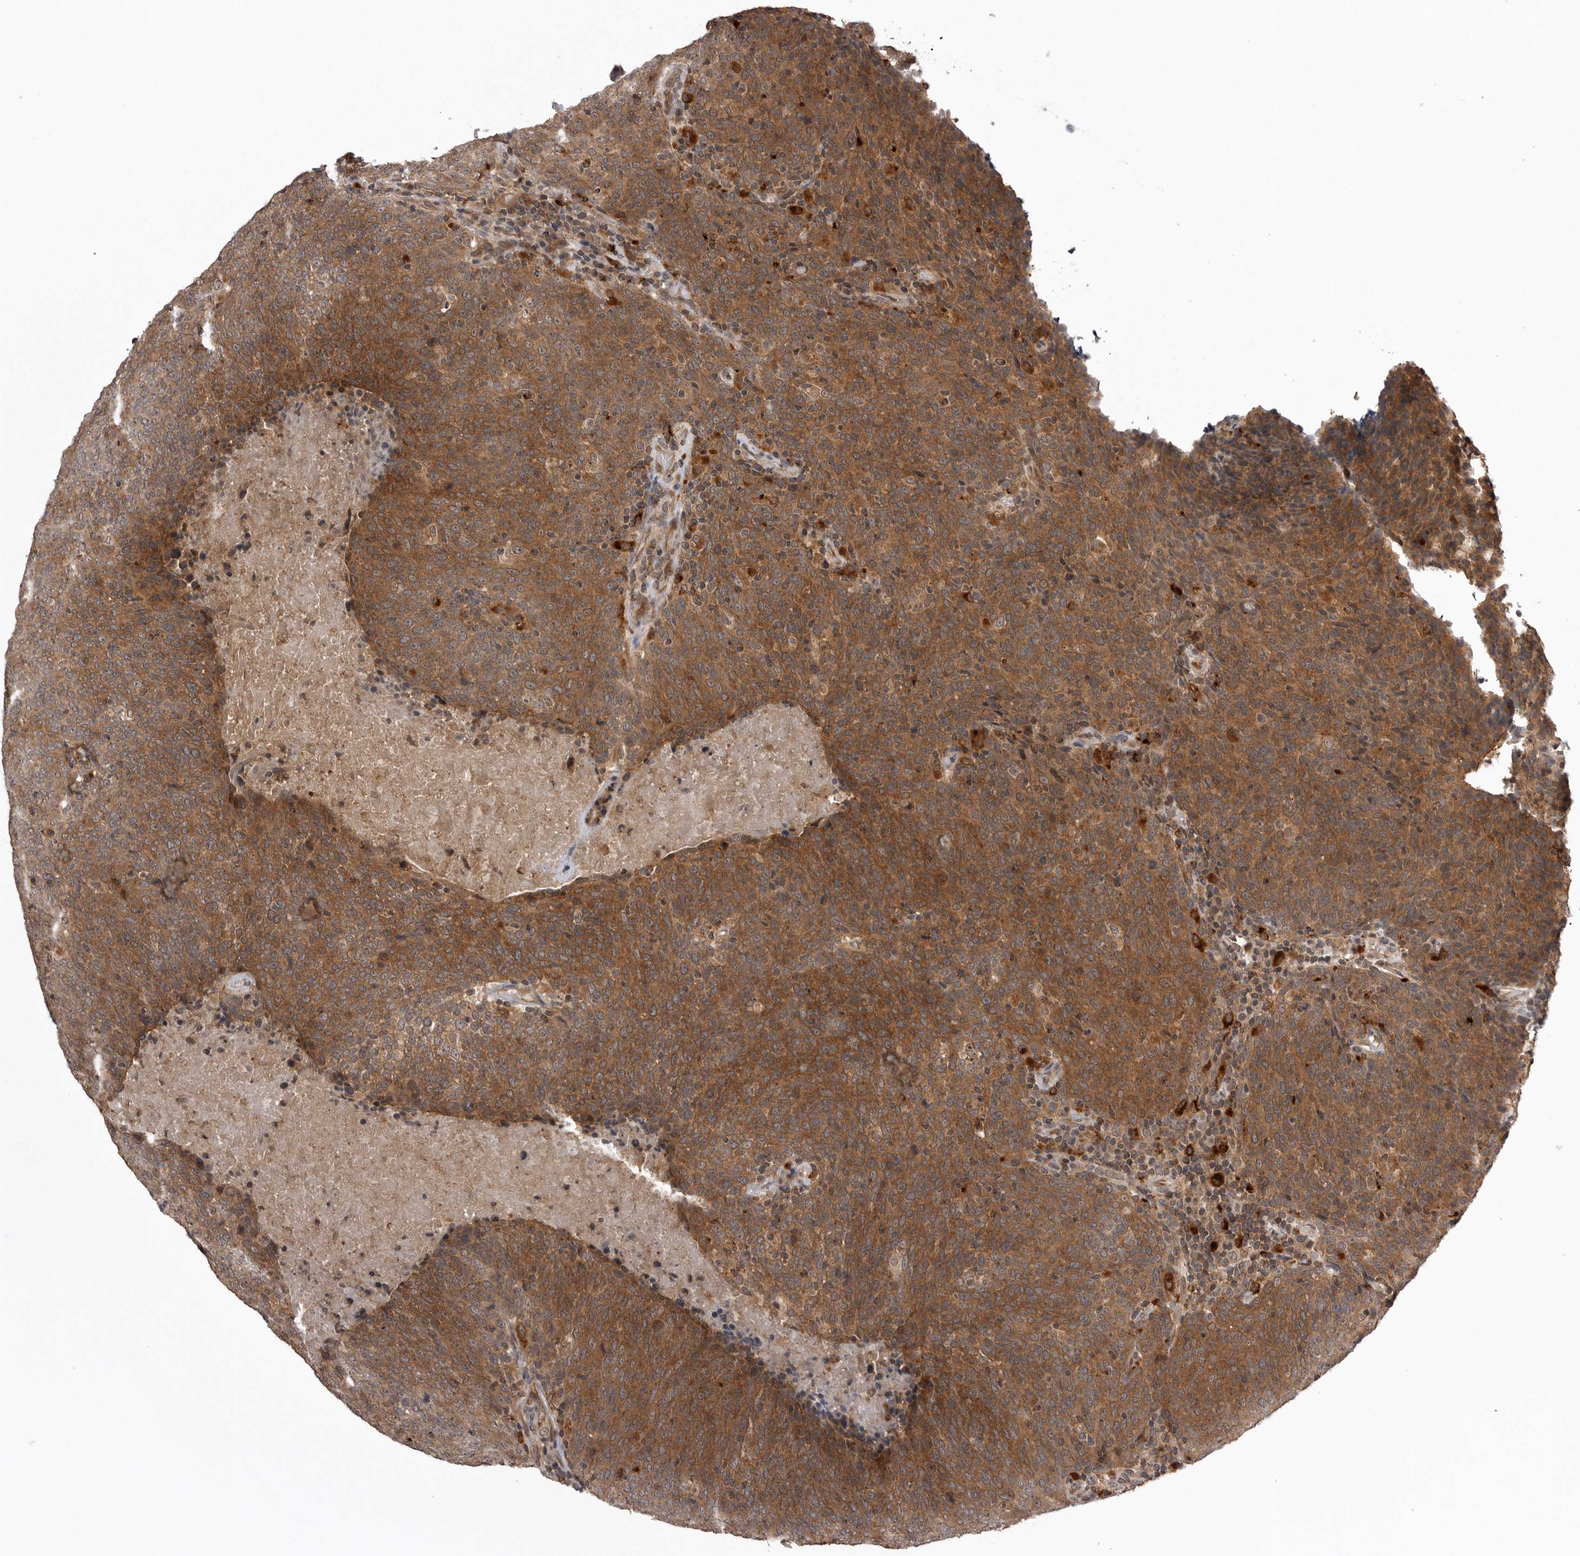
{"staining": {"intensity": "moderate", "quantity": ">75%", "location": "cytoplasmic/membranous"}, "tissue": "head and neck cancer", "cell_type": "Tumor cells", "image_type": "cancer", "snomed": [{"axis": "morphology", "description": "Squamous cell carcinoma, NOS"}, {"axis": "morphology", "description": "Squamous cell carcinoma, metastatic, NOS"}, {"axis": "topography", "description": "Lymph node"}, {"axis": "topography", "description": "Head-Neck"}], "caption": "Immunohistochemical staining of human head and neck squamous cell carcinoma displays medium levels of moderate cytoplasmic/membranous protein staining in about >75% of tumor cells. Using DAB (3,3'-diaminobenzidine) (brown) and hematoxylin (blue) stains, captured at high magnification using brightfield microscopy.", "gene": "AOAH", "patient": {"sex": "male", "age": 62}}